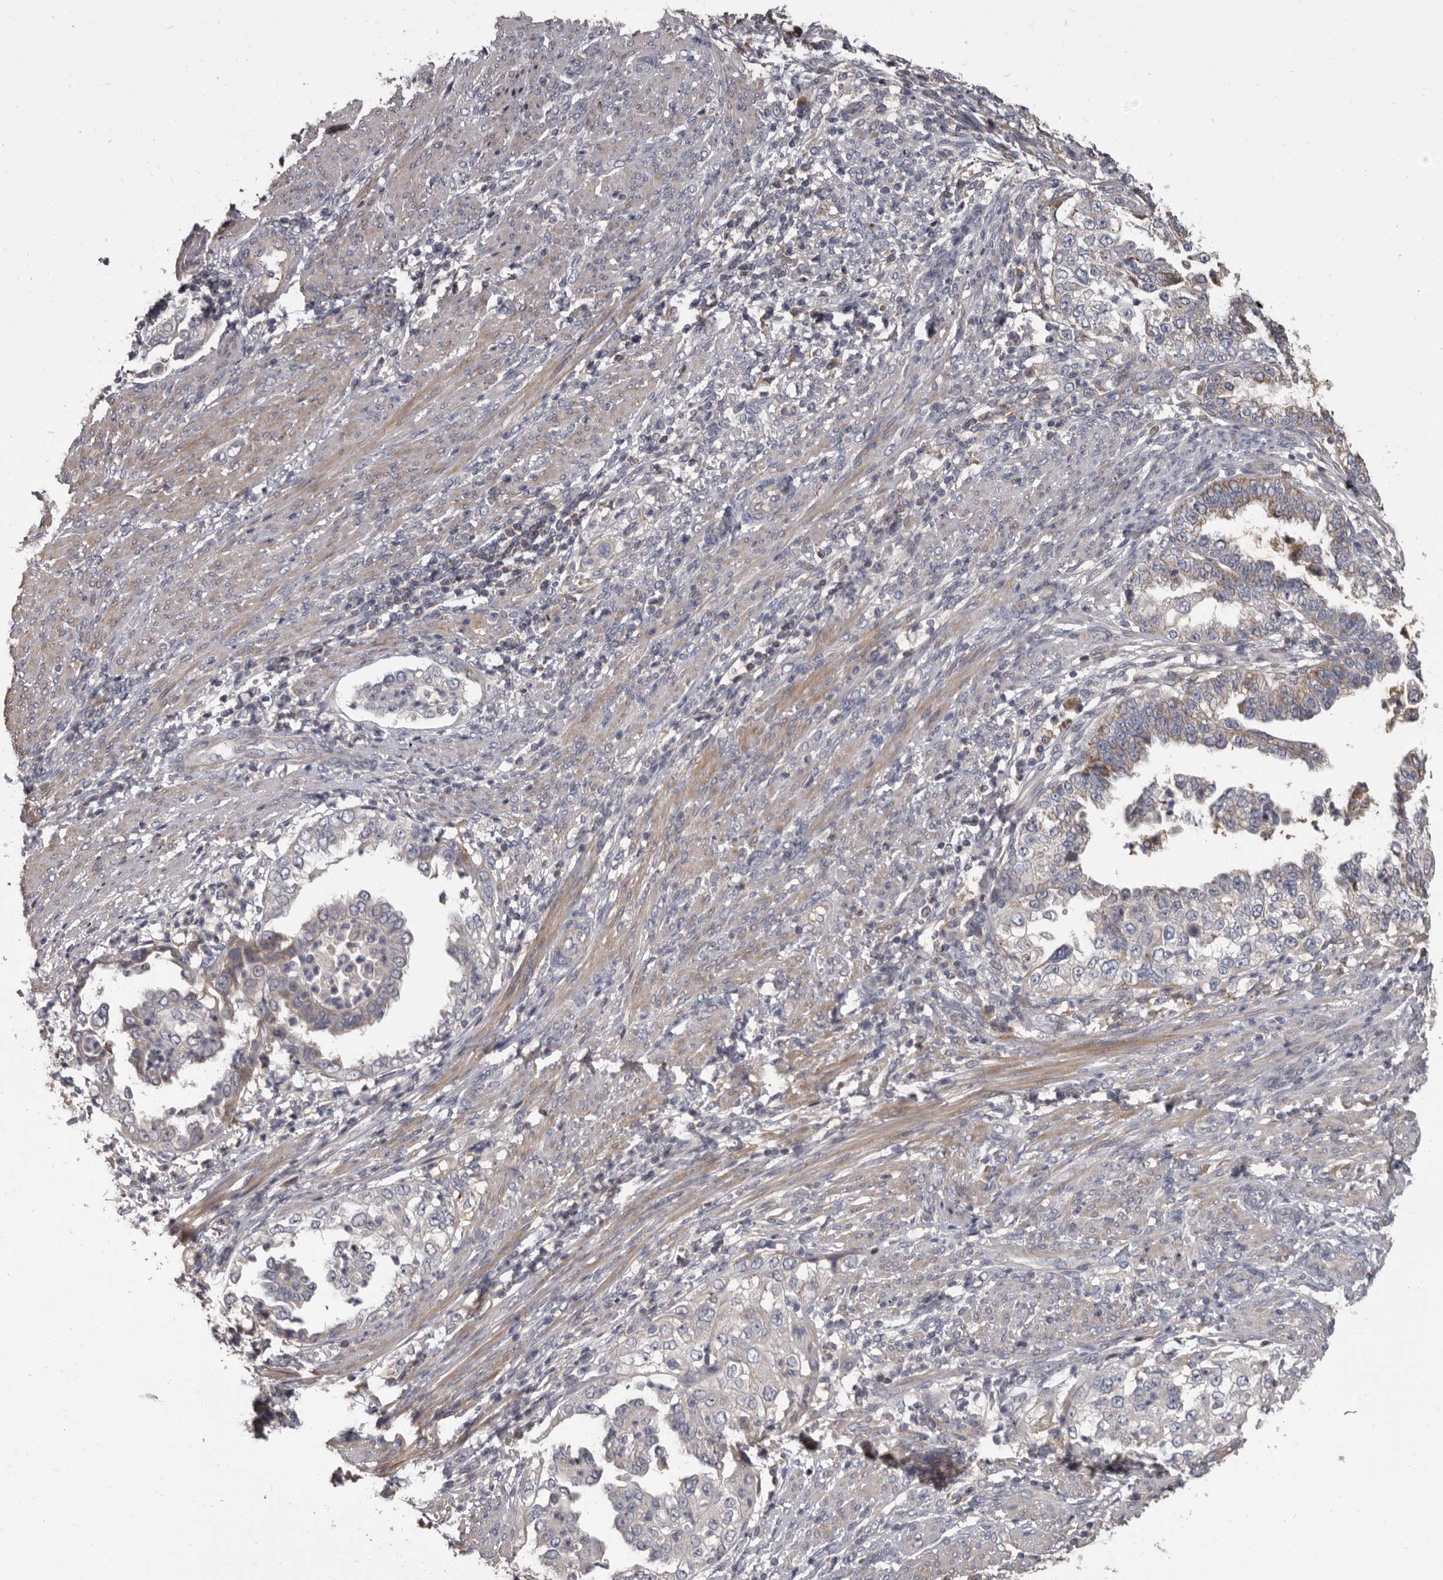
{"staining": {"intensity": "weak", "quantity": "<25%", "location": "cytoplasmic/membranous"}, "tissue": "endometrial cancer", "cell_type": "Tumor cells", "image_type": "cancer", "snomed": [{"axis": "morphology", "description": "Adenocarcinoma, NOS"}, {"axis": "topography", "description": "Endometrium"}], "caption": "Protein analysis of endometrial cancer (adenocarcinoma) reveals no significant positivity in tumor cells.", "gene": "ALDH5A1", "patient": {"sex": "female", "age": 85}}